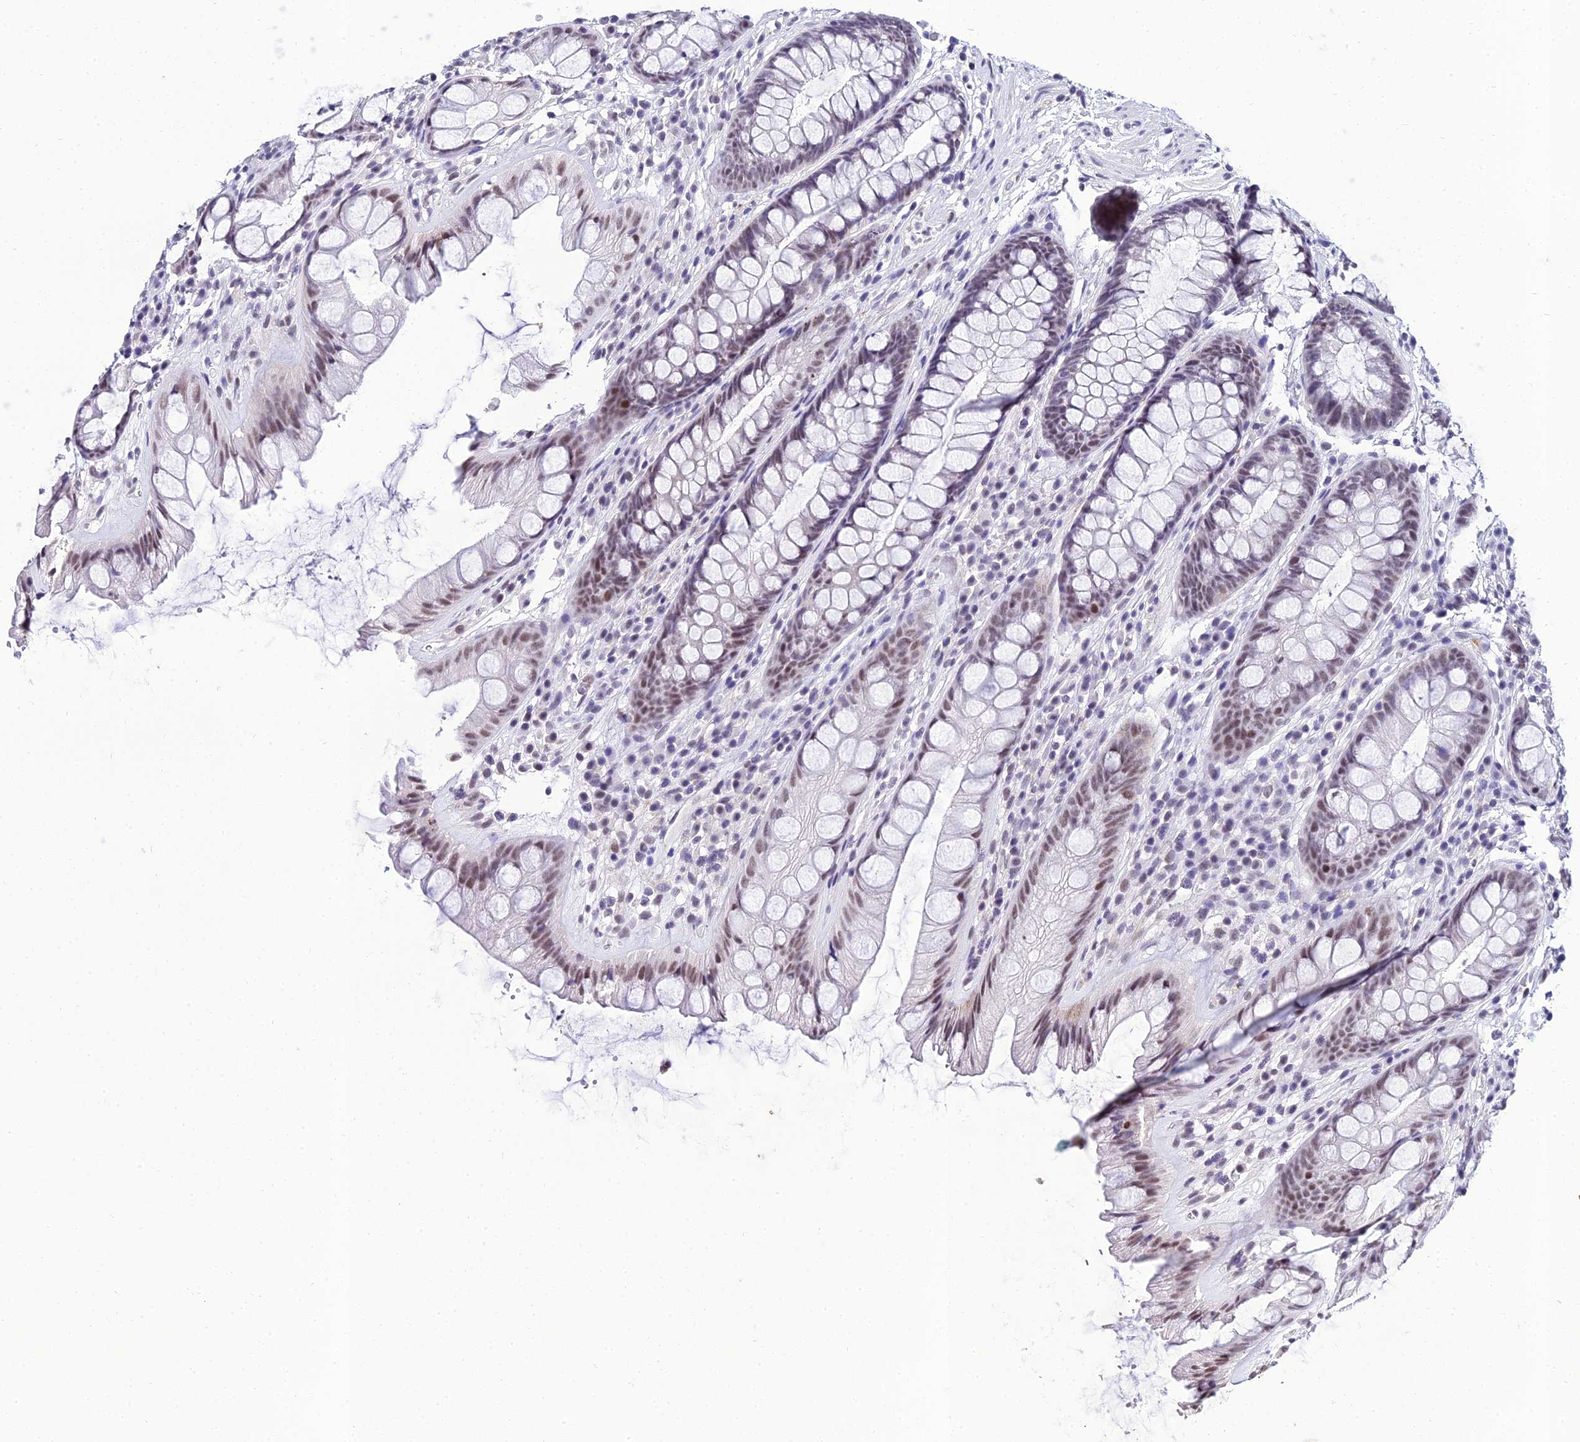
{"staining": {"intensity": "moderate", "quantity": "25%-75%", "location": "nuclear"}, "tissue": "rectum", "cell_type": "Glandular cells", "image_type": "normal", "snomed": [{"axis": "morphology", "description": "Normal tissue, NOS"}, {"axis": "topography", "description": "Rectum"}], "caption": "Rectum stained with DAB immunohistochemistry shows medium levels of moderate nuclear expression in about 25%-75% of glandular cells. (Stains: DAB (3,3'-diaminobenzidine) in brown, nuclei in blue, Microscopy: brightfield microscopy at high magnification).", "gene": "PPP4R2", "patient": {"sex": "male", "age": 74}}